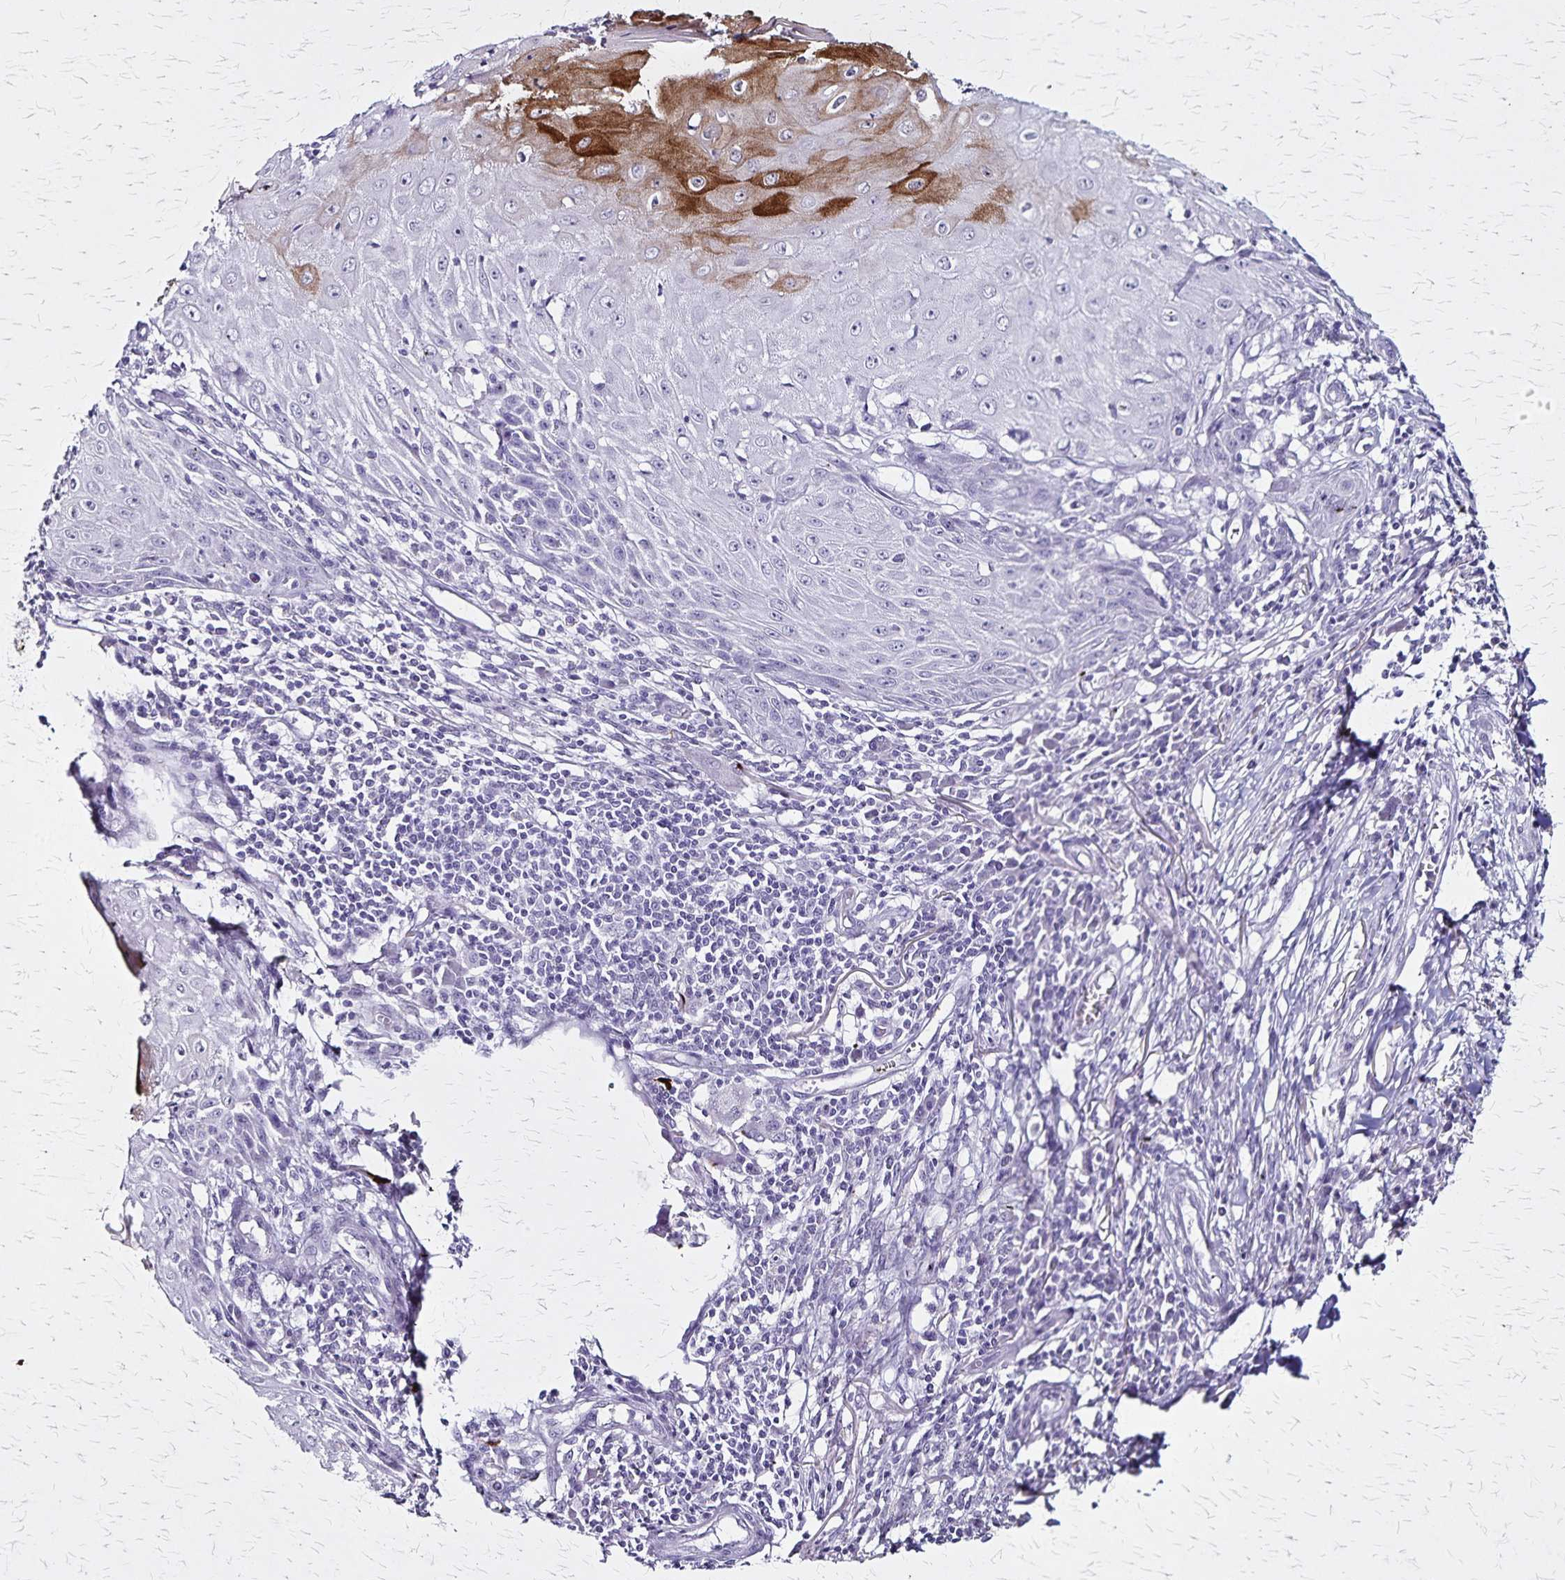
{"staining": {"intensity": "strong", "quantity": "<25%", "location": "cytoplasmic/membranous"}, "tissue": "skin cancer", "cell_type": "Tumor cells", "image_type": "cancer", "snomed": [{"axis": "morphology", "description": "Squamous cell carcinoma, NOS"}, {"axis": "topography", "description": "Skin"}], "caption": "Human skin squamous cell carcinoma stained with a brown dye reveals strong cytoplasmic/membranous positive positivity in about <25% of tumor cells.", "gene": "KRT2", "patient": {"sex": "female", "age": 73}}